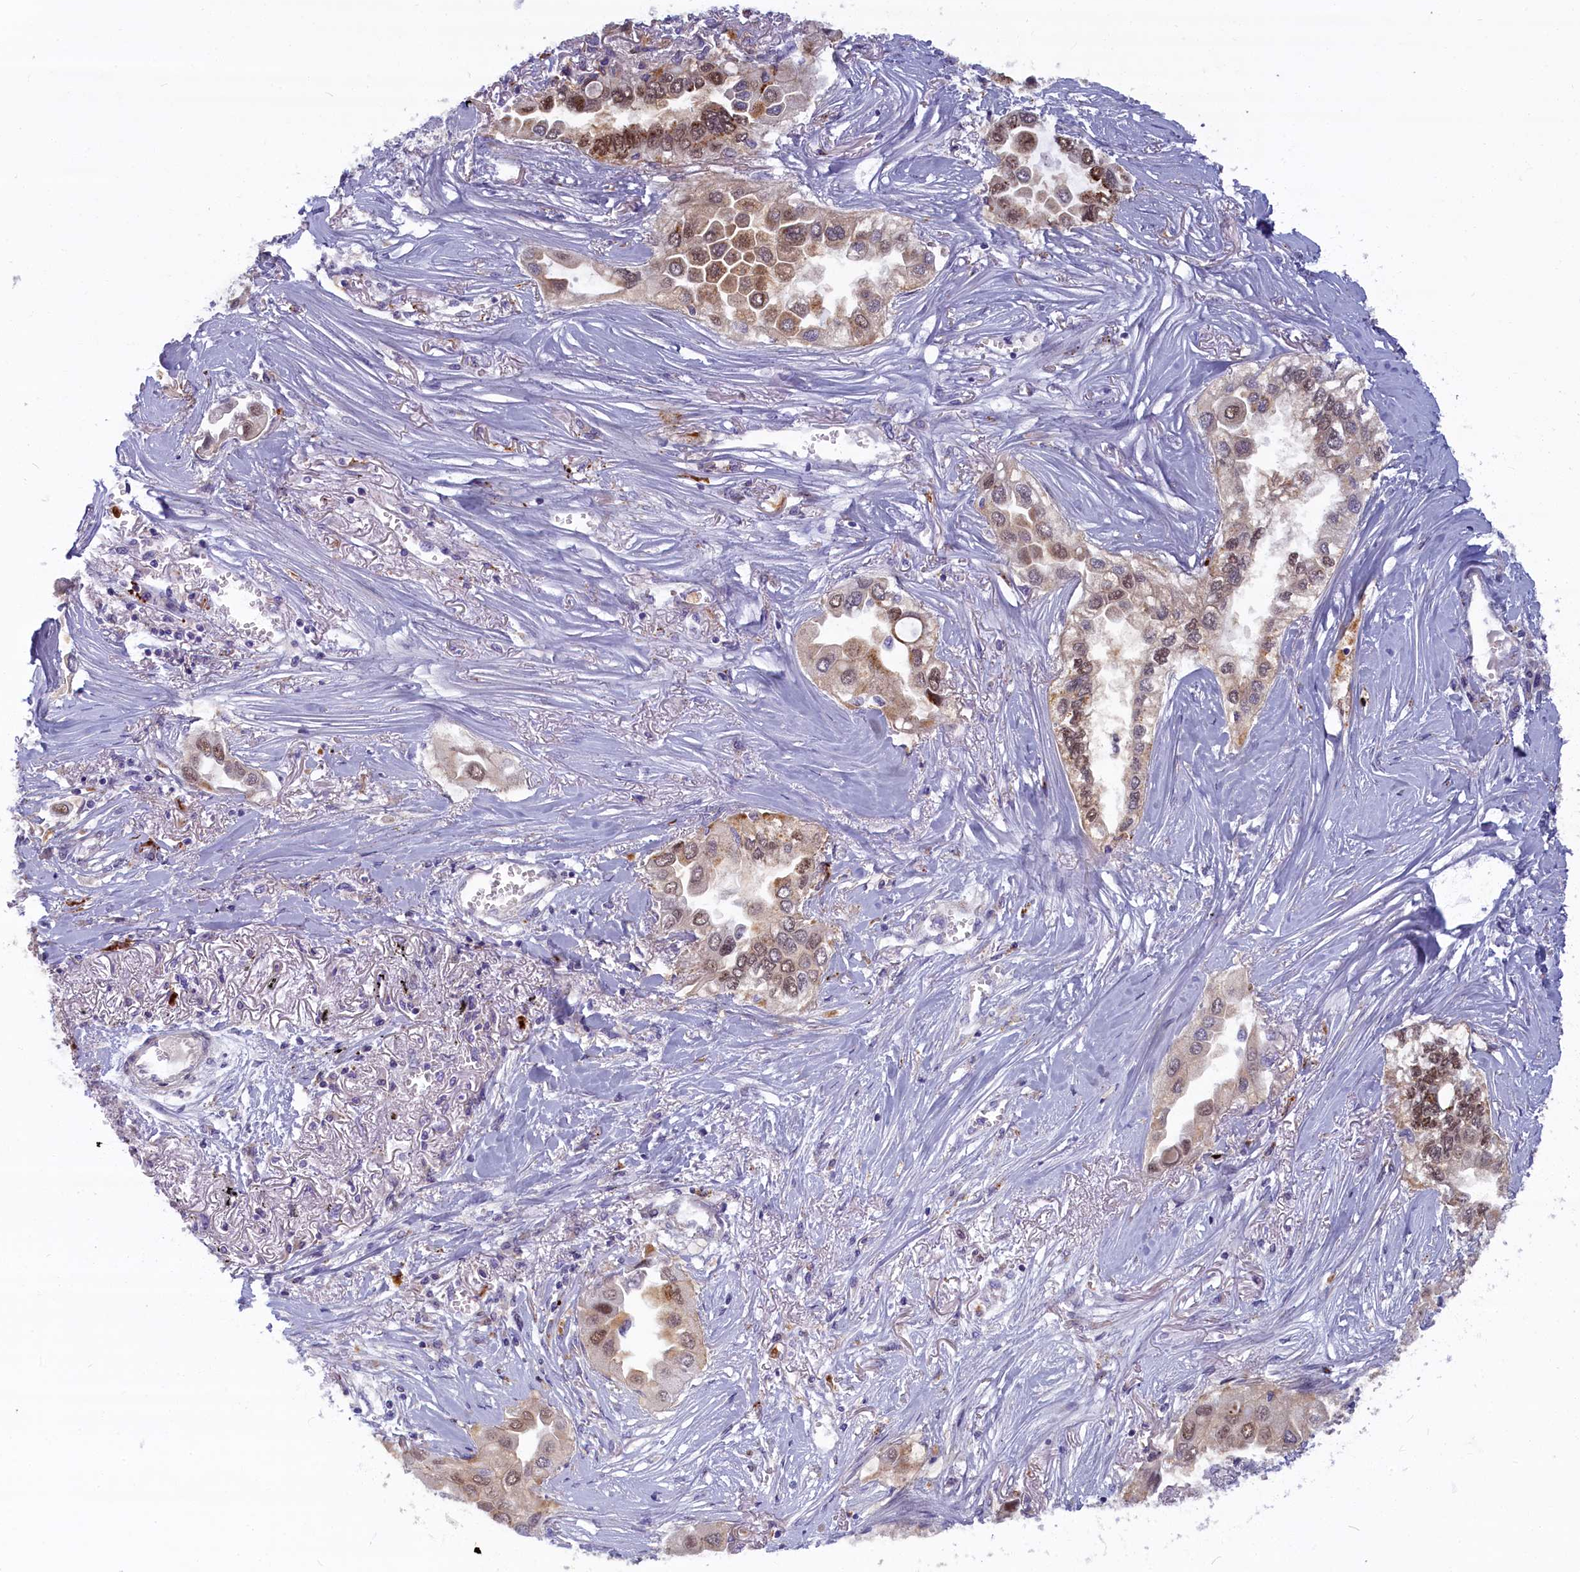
{"staining": {"intensity": "moderate", "quantity": "25%-75%", "location": "cytoplasmic/membranous,nuclear"}, "tissue": "lung cancer", "cell_type": "Tumor cells", "image_type": "cancer", "snomed": [{"axis": "morphology", "description": "Adenocarcinoma, NOS"}, {"axis": "topography", "description": "Lung"}], "caption": "IHC (DAB (3,3'-diaminobenzidine)) staining of lung cancer (adenocarcinoma) exhibits moderate cytoplasmic/membranous and nuclear protein staining in approximately 25%-75% of tumor cells.", "gene": "FCSK", "patient": {"sex": "female", "age": 76}}